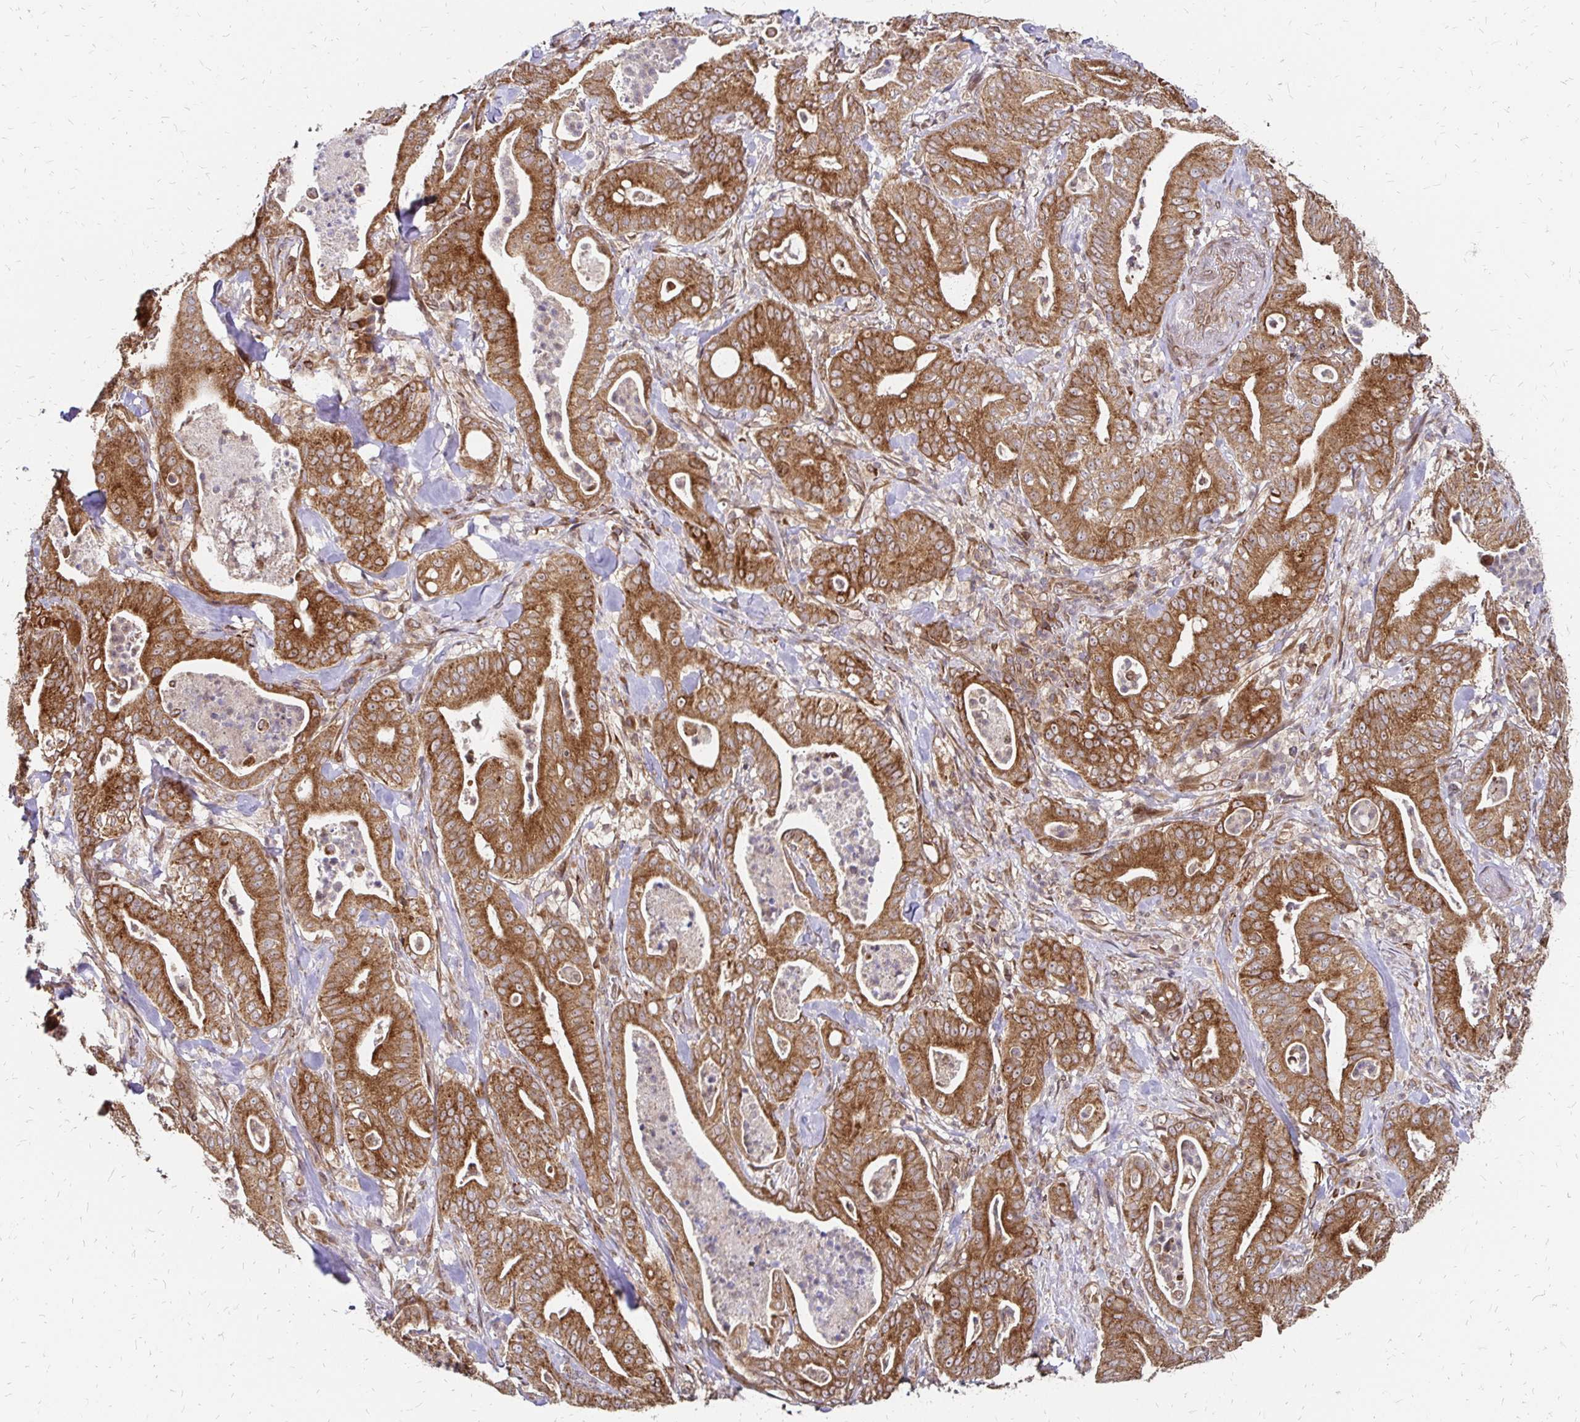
{"staining": {"intensity": "moderate", "quantity": ">75%", "location": "cytoplasmic/membranous"}, "tissue": "pancreatic cancer", "cell_type": "Tumor cells", "image_type": "cancer", "snomed": [{"axis": "morphology", "description": "Adenocarcinoma, NOS"}, {"axis": "topography", "description": "Pancreas"}], "caption": "A photomicrograph showing moderate cytoplasmic/membranous expression in about >75% of tumor cells in pancreatic cancer (adenocarcinoma), as visualized by brown immunohistochemical staining.", "gene": "ZW10", "patient": {"sex": "male", "age": 71}}